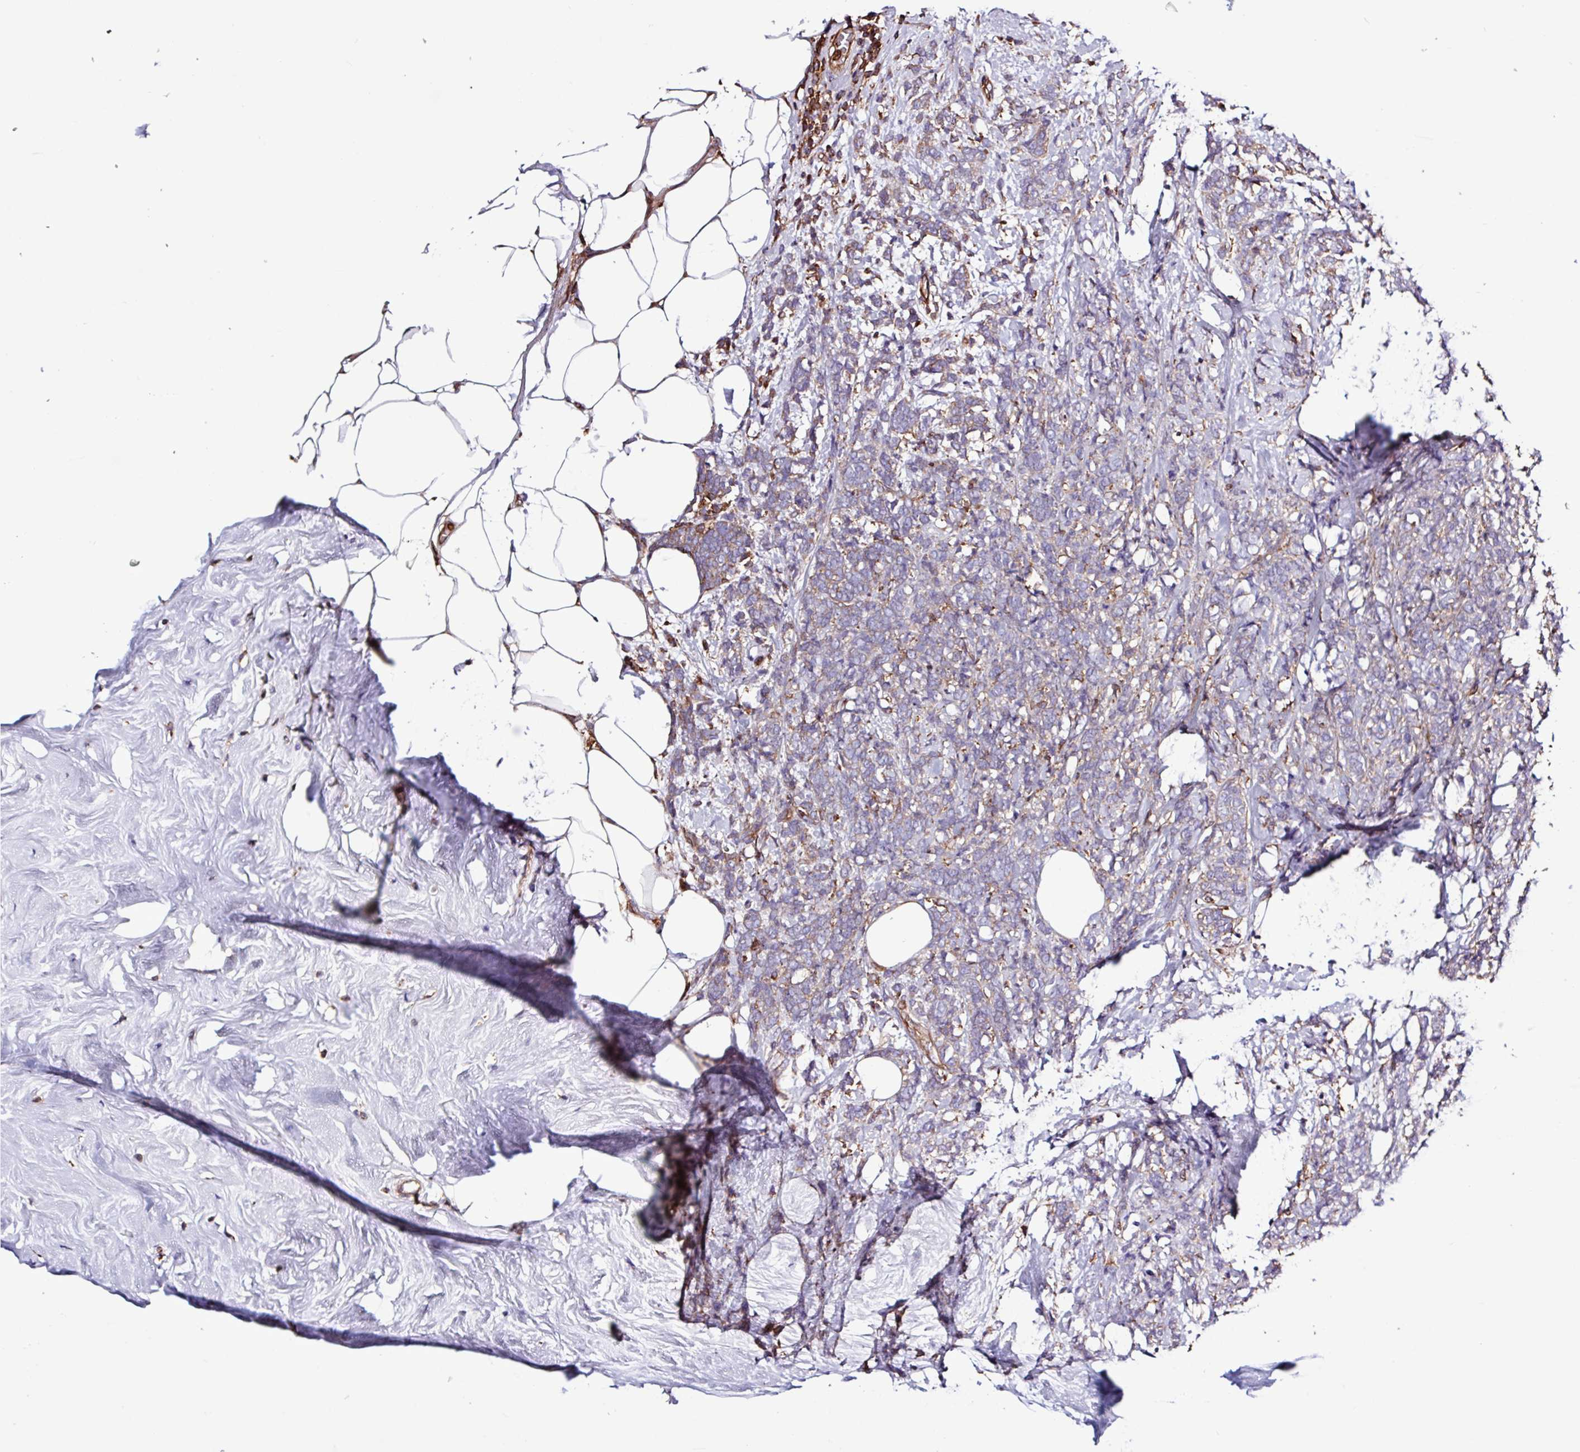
{"staining": {"intensity": "weak", "quantity": ">75%", "location": "cytoplasmic/membranous"}, "tissue": "breast cancer", "cell_type": "Tumor cells", "image_type": "cancer", "snomed": [{"axis": "morphology", "description": "Lobular carcinoma"}, {"axis": "topography", "description": "Breast"}], "caption": "Protein staining of breast lobular carcinoma tissue reveals weak cytoplasmic/membranous positivity in approximately >75% of tumor cells.", "gene": "ACTR3", "patient": {"sex": "female", "age": 58}}